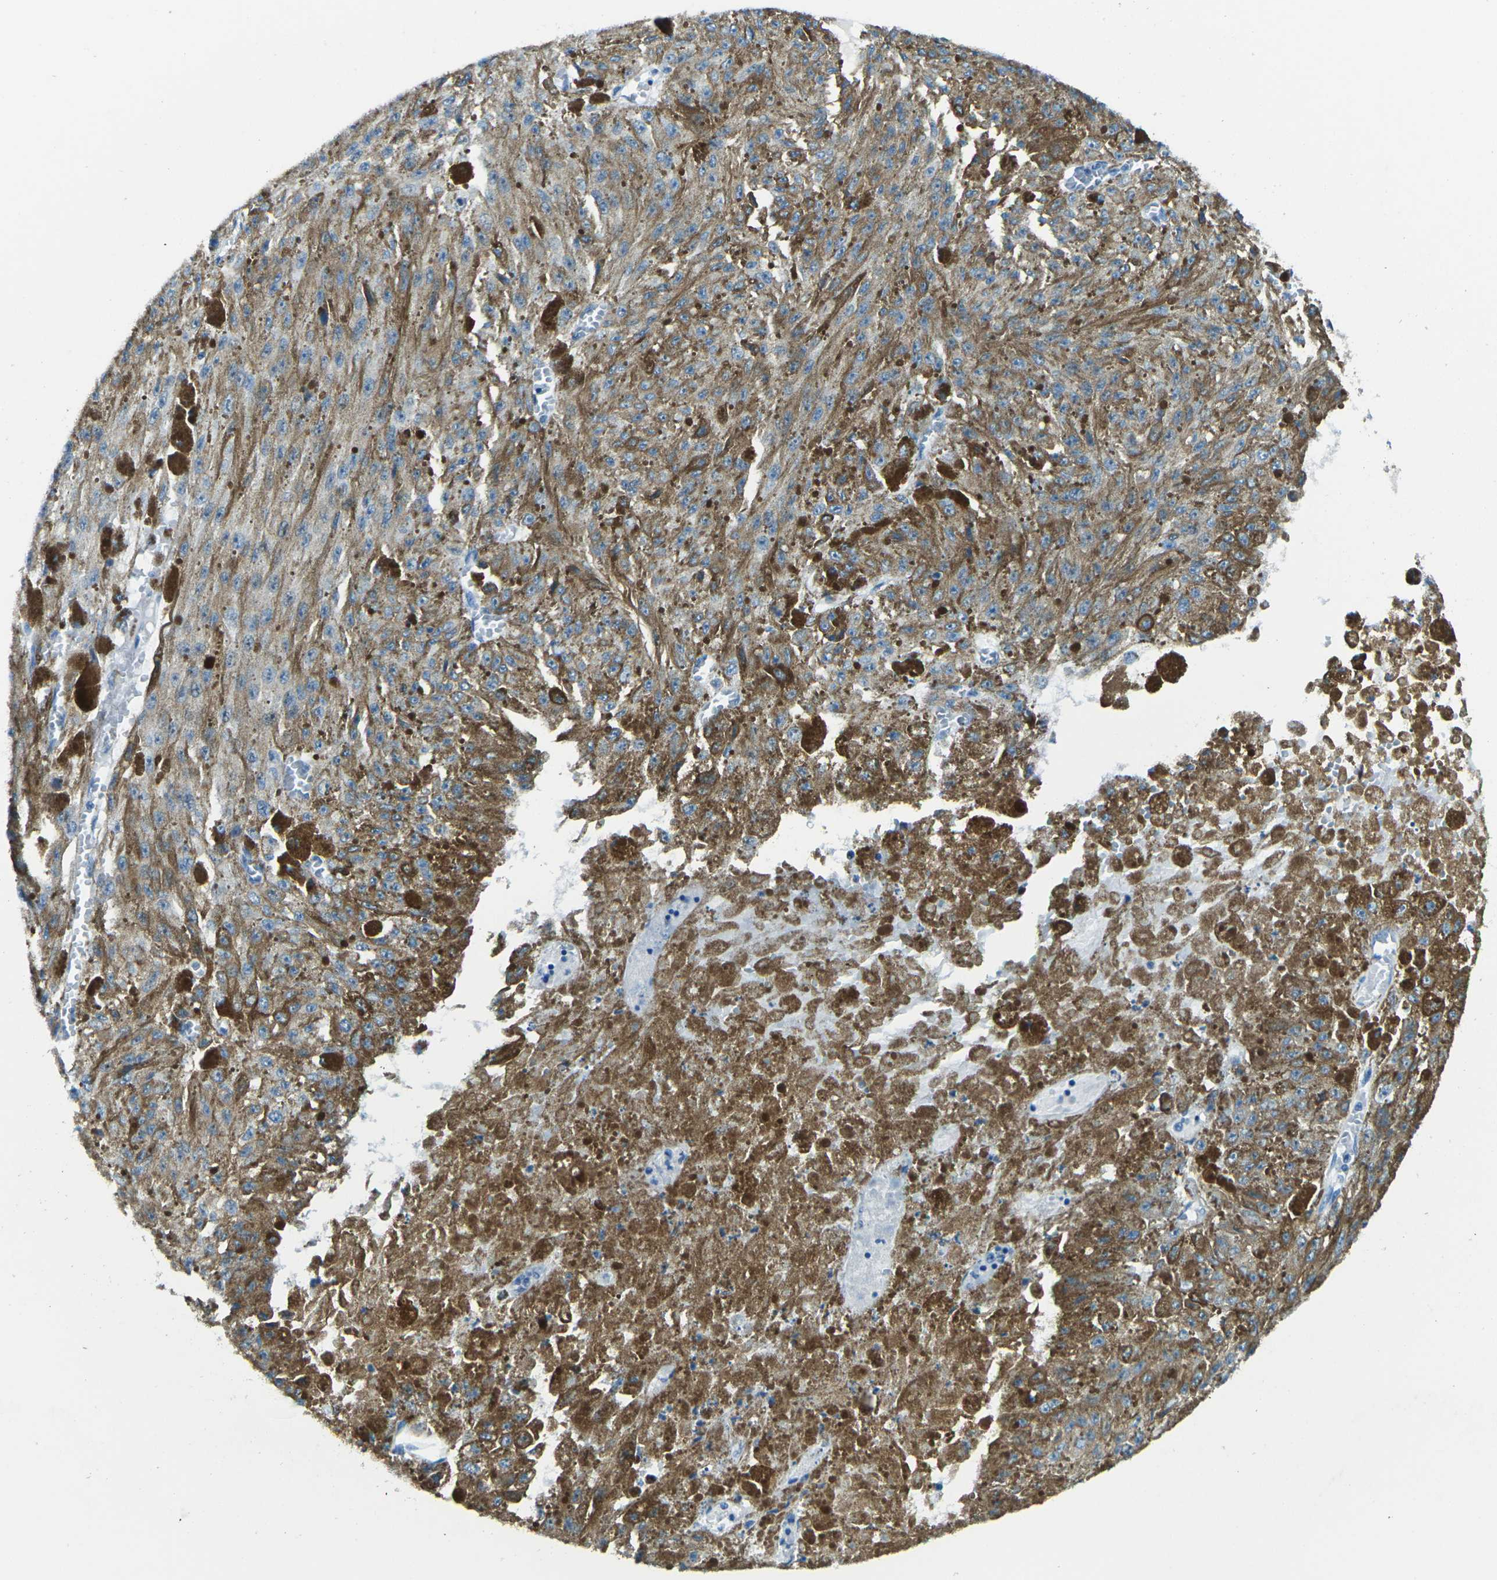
{"staining": {"intensity": "moderate", "quantity": "25%-75%", "location": "cytoplasmic/membranous"}, "tissue": "melanoma", "cell_type": "Tumor cells", "image_type": "cancer", "snomed": [{"axis": "morphology", "description": "Malignant melanoma, NOS"}, {"axis": "topography", "description": "Other"}], "caption": "There is medium levels of moderate cytoplasmic/membranous positivity in tumor cells of malignant melanoma, as demonstrated by immunohistochemical staining (brown color).", "gene": "MYH8", "patient": {"sex": "male", "age": 79}}